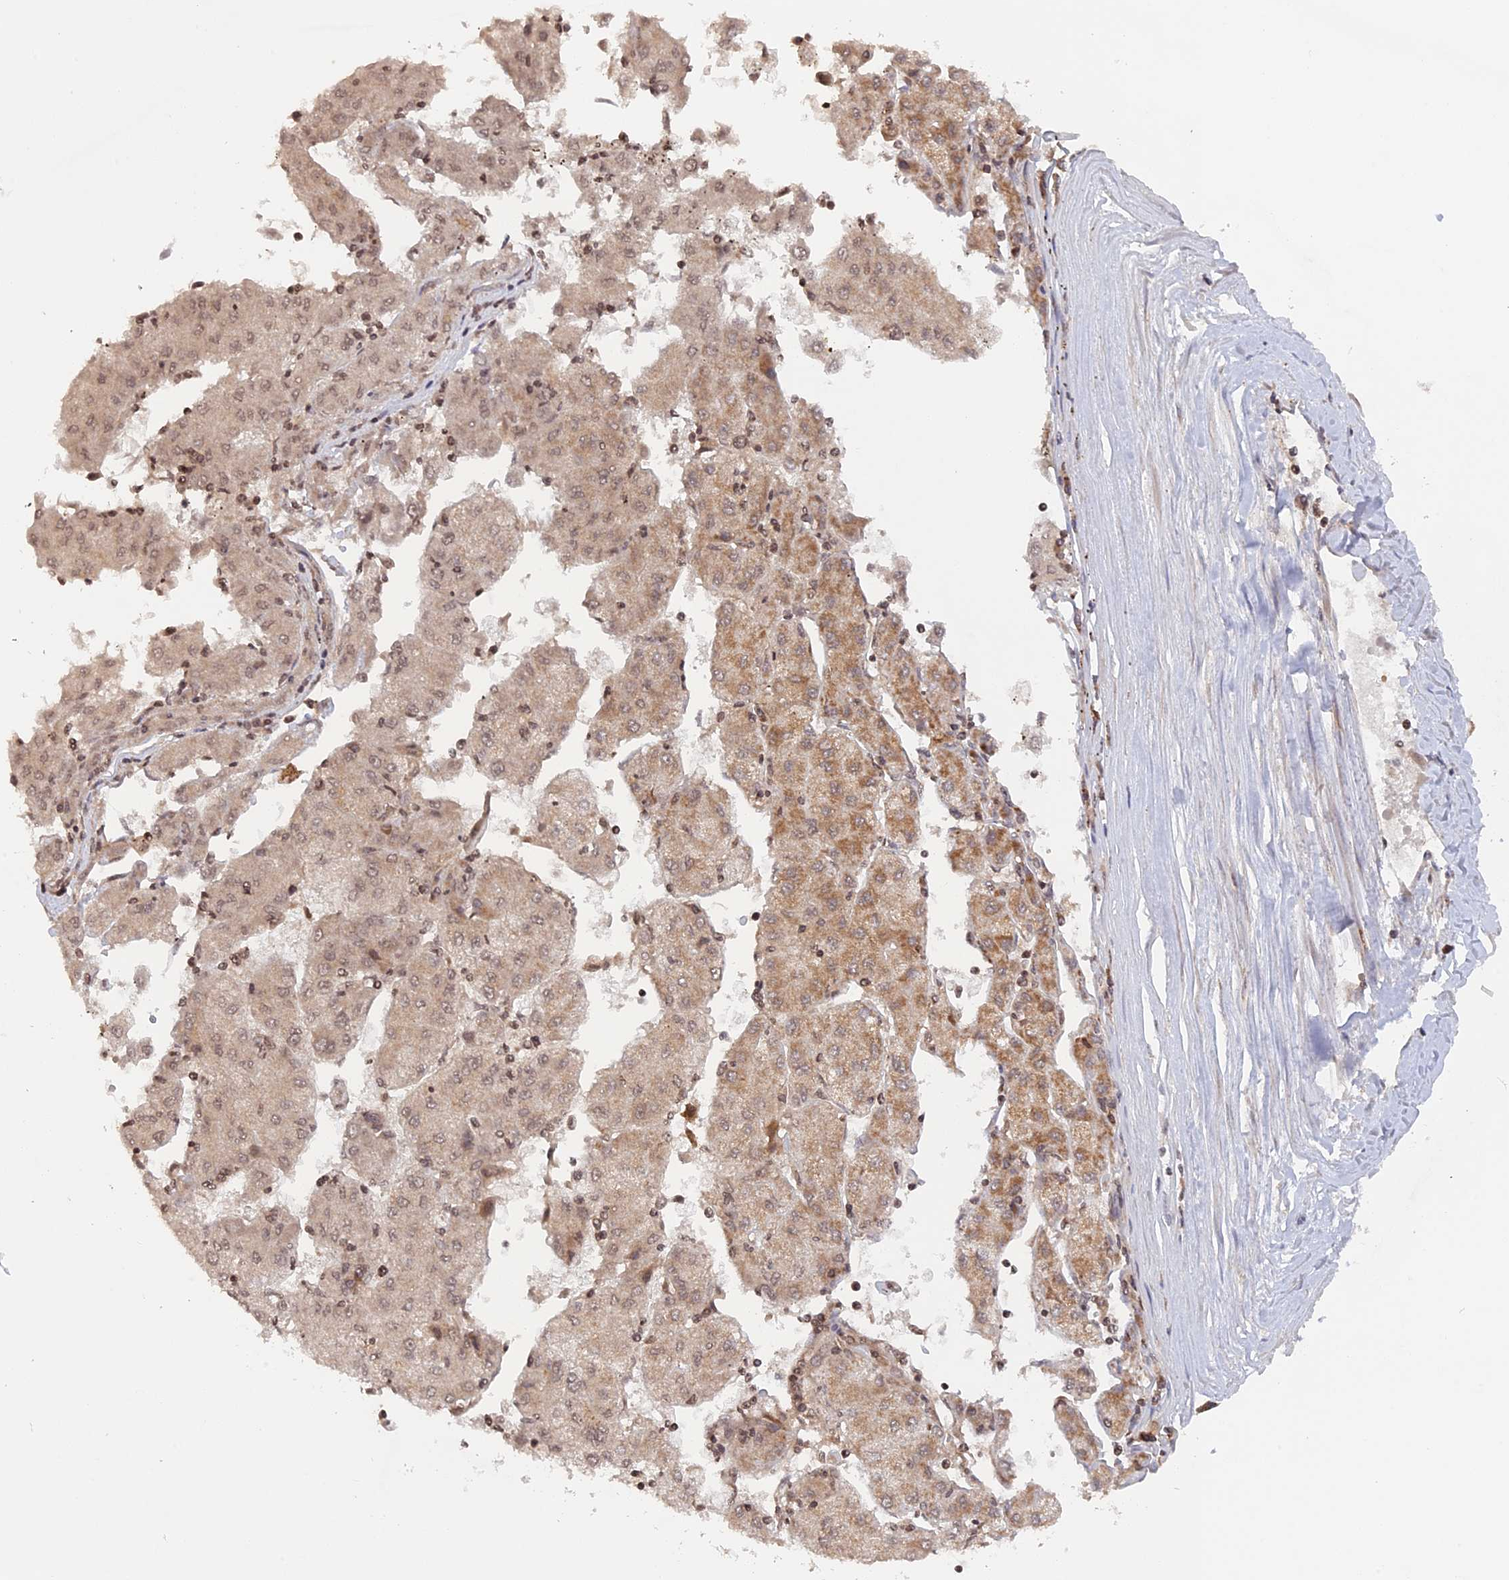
{"staining": {"intensity": "weak", "quantity": ">75%", "location": "cytoplasmic/membranous"}, "tissue": "liver cancer", "cell_type": "Tumor cells", "image_type": "cancer", "snomed": [{"axis": "morphology", "description": "Carcinoma, Hepatocellular, NOS"}, {"axis": "topography", "description": "Liver"}], "caption": "A low amount of weak cytoplasmic/membranous positivity is appreciated in approximately >75% of tumor cells in hepatocellular carcinoma (liver) tissue.", "gene": "MPV17L", "patient": {"sex": "male", "age": 72}}